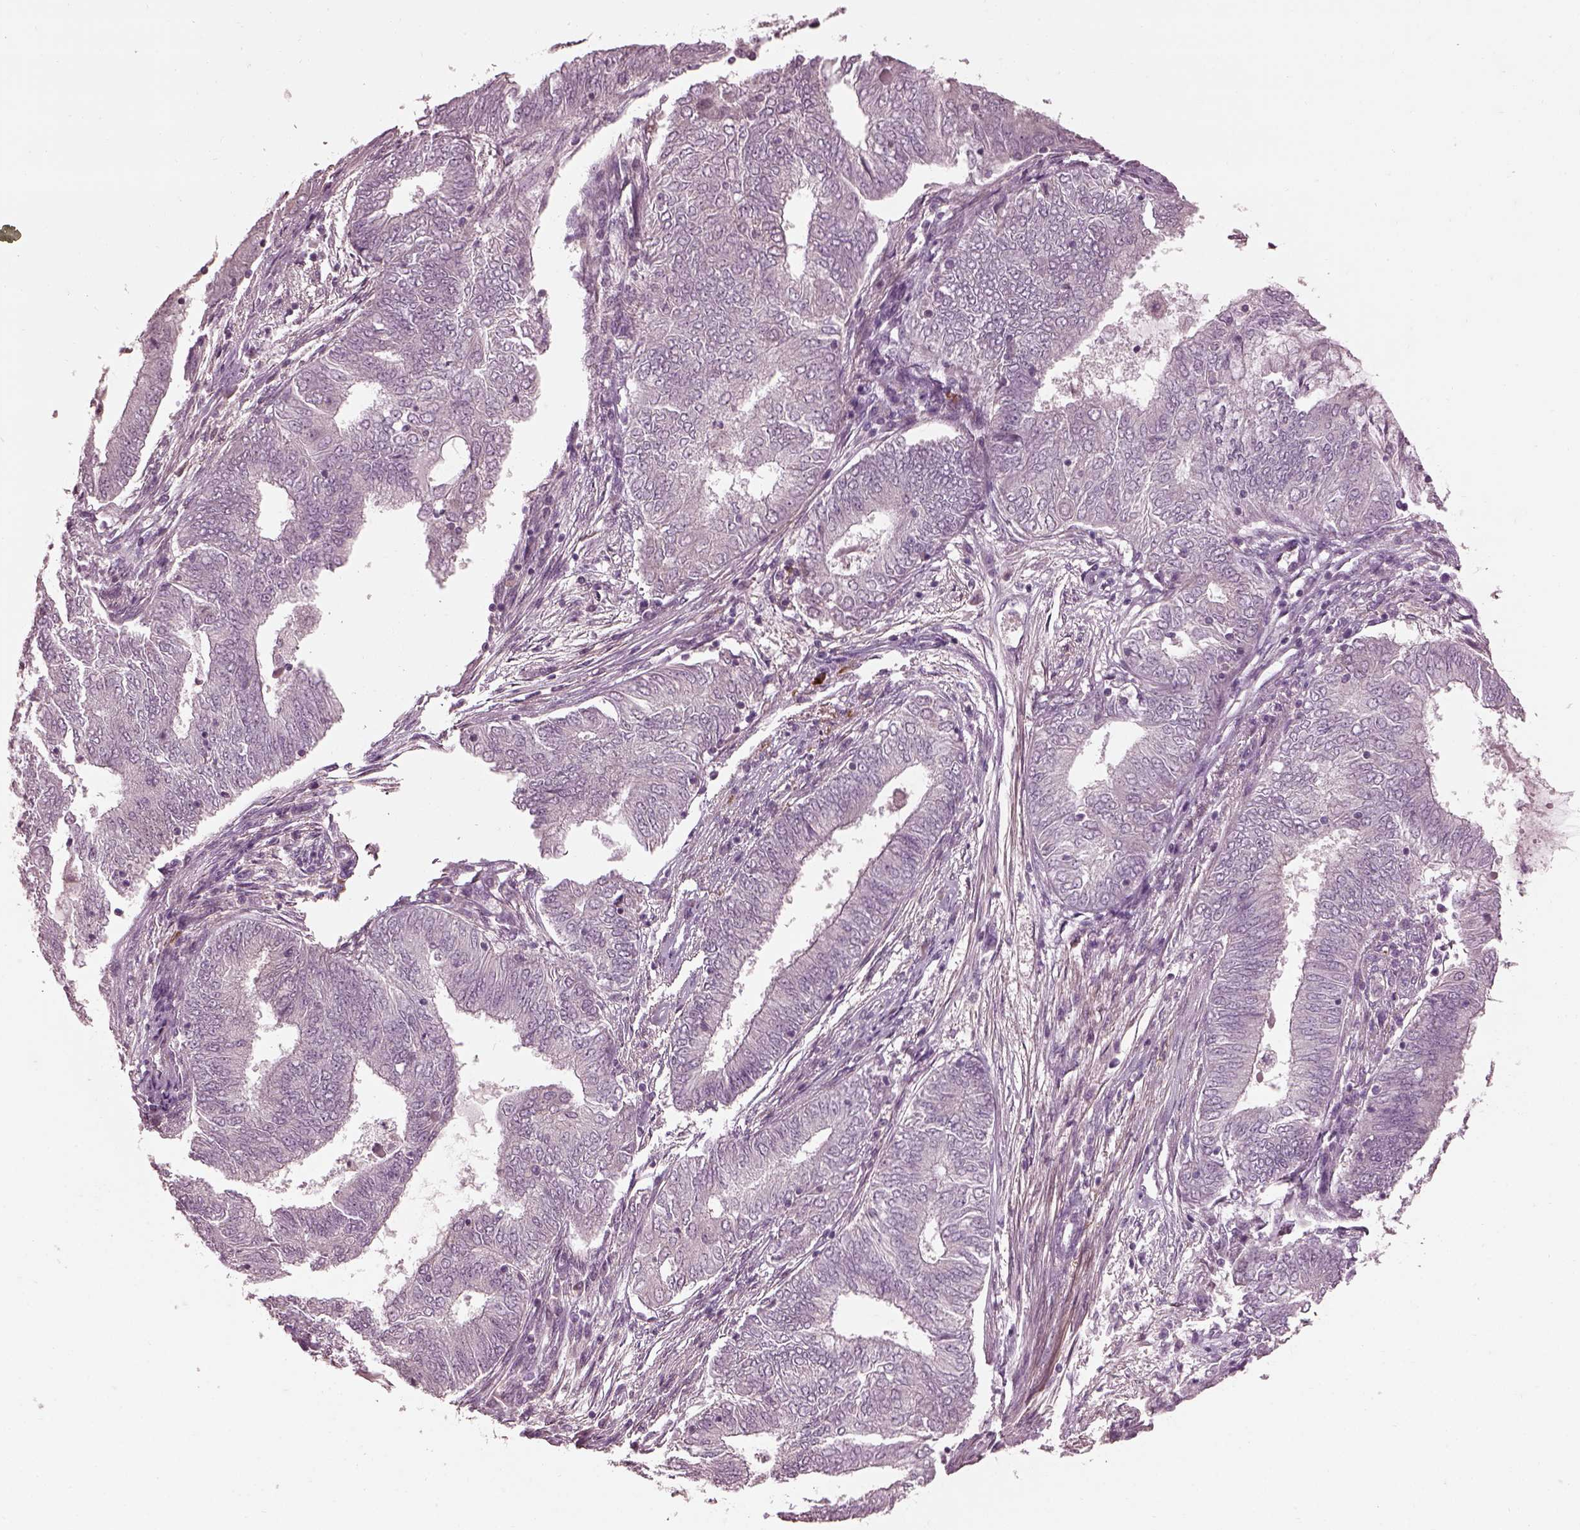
{"staining": {"intensity": "negative", "quantity": "none", "location": "none"}, "tissue": "endometrial cancer", "cell_type": "Tumor cells", "image_type": "cancer", "snomed": [{"axis": "morphology", "description": "Adenocarcinoma, NOS"}, {"axis": "topography", "description": "Endometrium"}], "caption": "Micrograph shows no significant protein positivity in tumor cells of adenocarcinoma (endometrial).", "gene": "EFEMP1", "patient": {"sex": "female", "age": 62}}